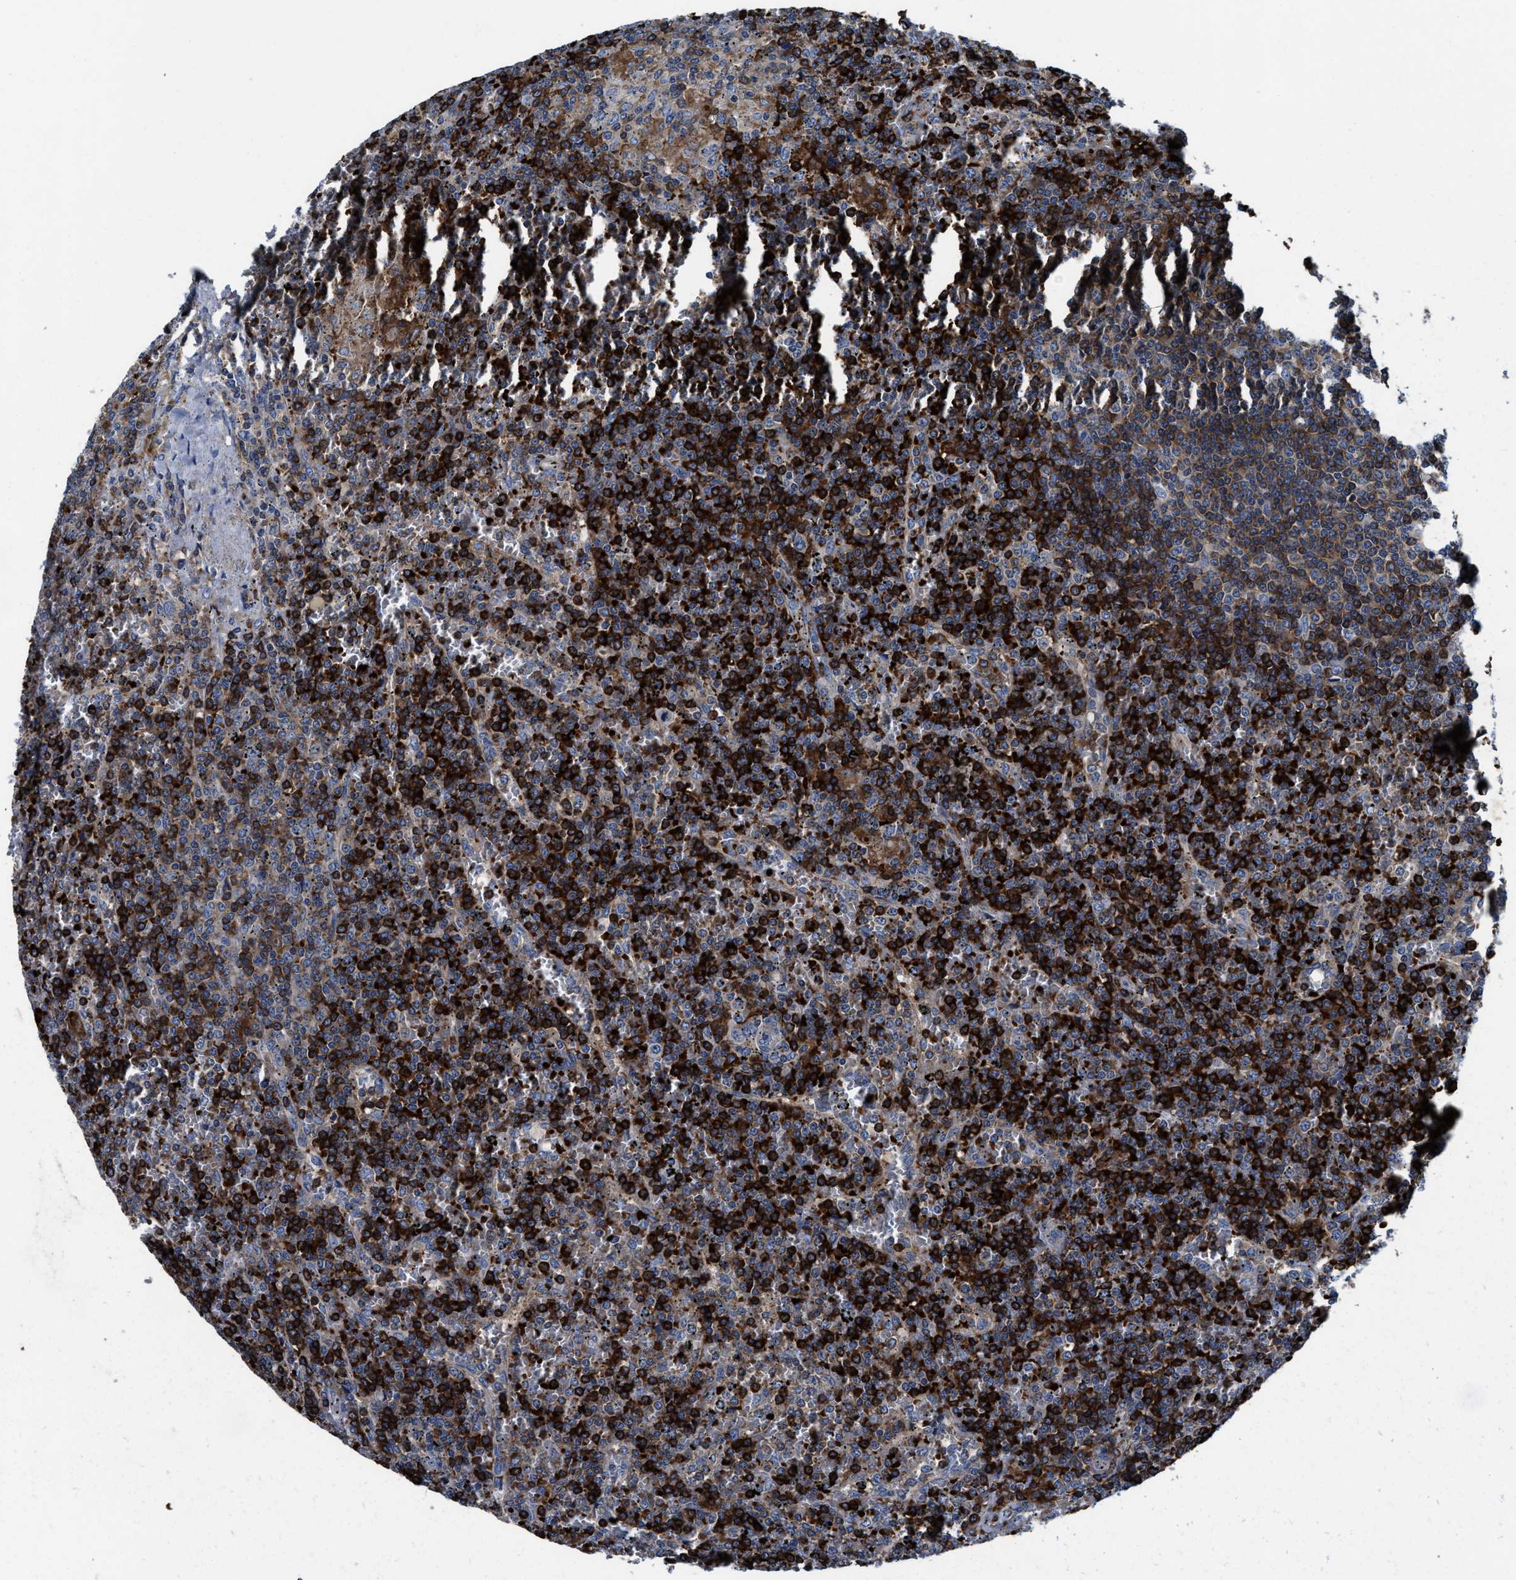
{"staining": {"intensity": "strong", "quantity": "25%-75%", "location": "cytoplasmic/membranous"}, "tissue": "lymphoma", "cell_type": "Tumor cells", "image_type": "cancer", "snomed": [{"axis": "morphology", "description": "Malignant lymphoma, non-Hodgkin's type, Low grade"}, {"axis": "topography", "description": "Spleen"}], "caption": "Immunohistochemistry histopathology image of neoplastic tissue: human low-grade malignant lymphoma, non-Hodgkin's type stained using IHC demonstrates high levels of strong protein expression localized specifically in the cytoplasmic/membranous of tumor cells, appearing as a cytoplasmic/membranous brown color.", "gene": "PHLPP1", "patient": {"sex": "female", "age": 19}}